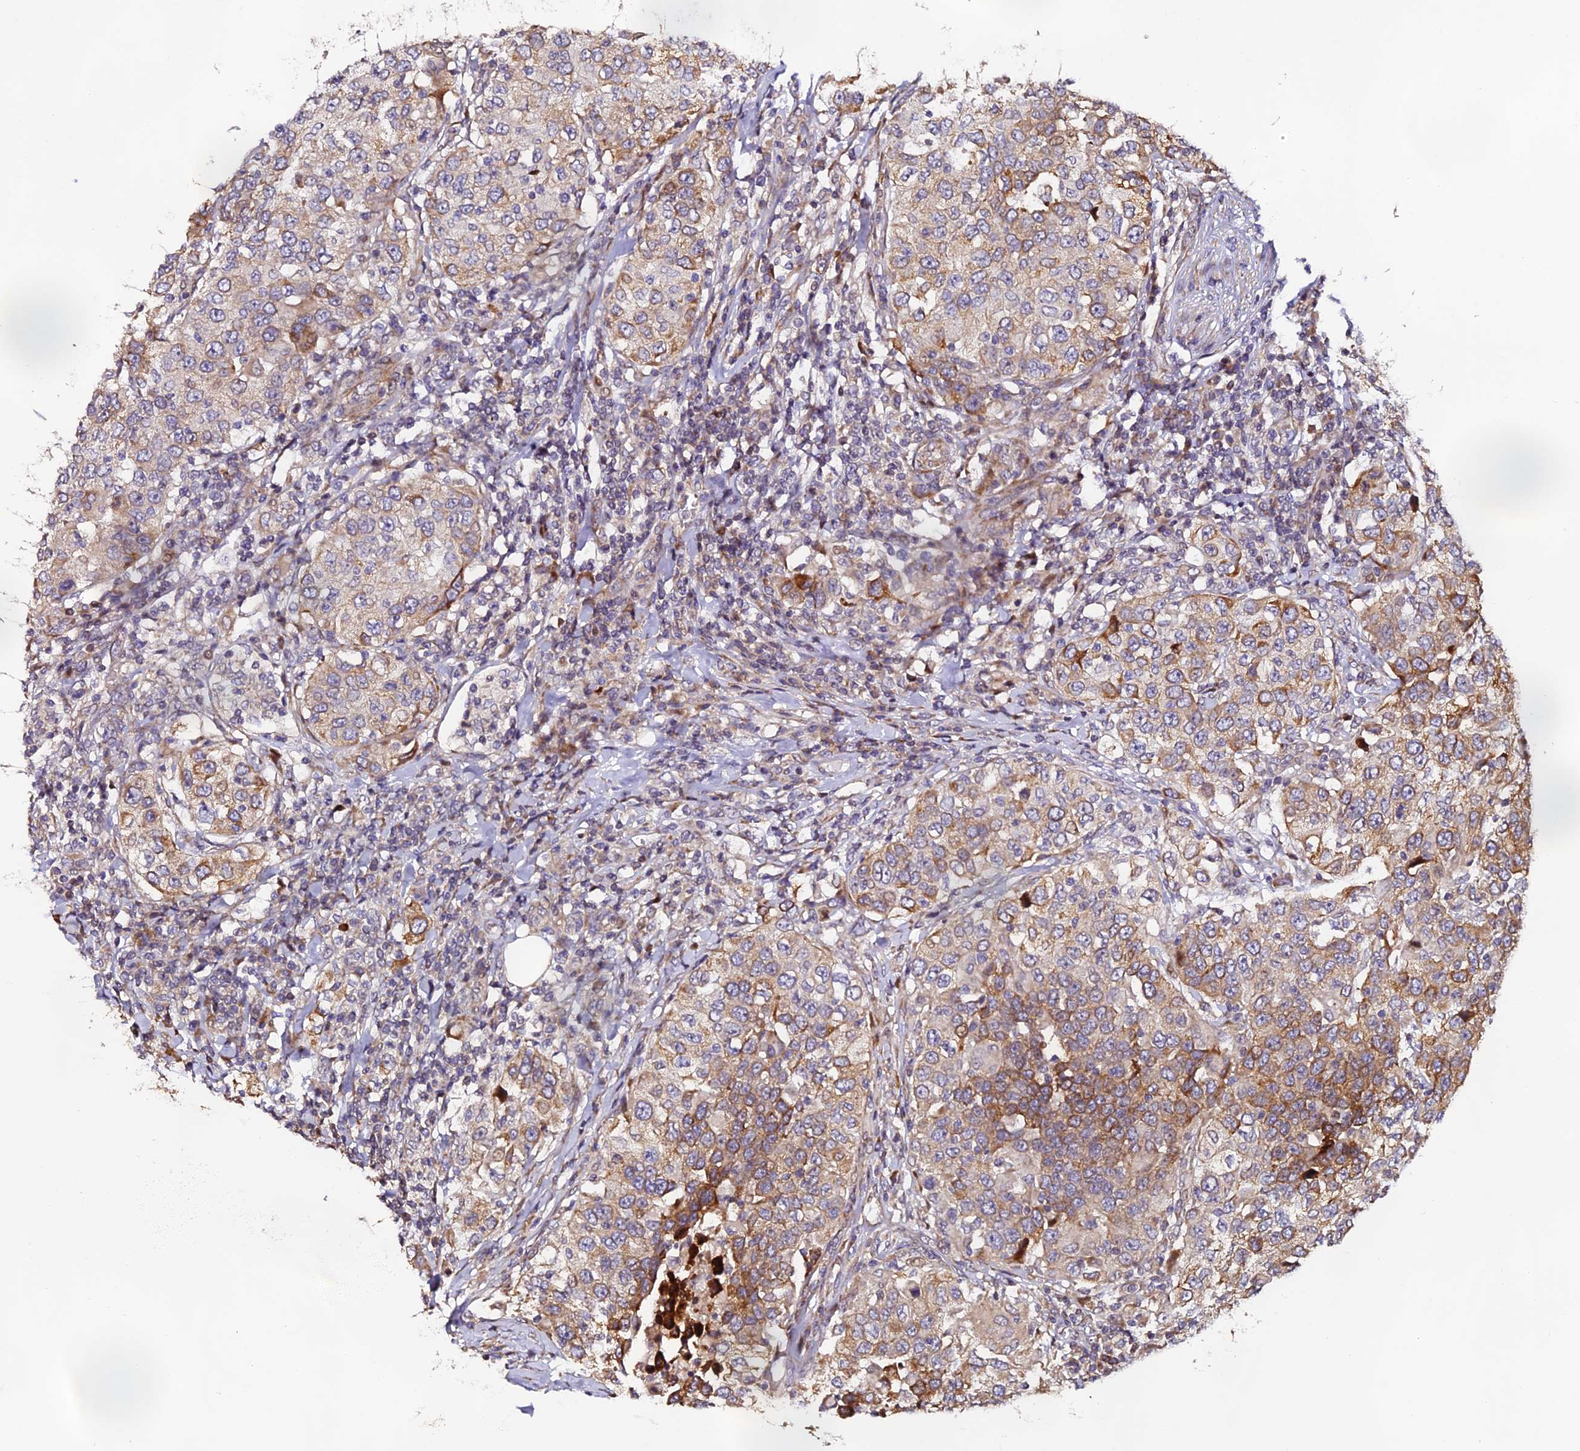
{"staining": {"intensity": "moderate", "quantity": "25%-75%", "location": "cytoplasmic/membranous"}, "tissue": "urothelial cancer", "cell_type": "Tumor cells", "image_type": "cancer", "snomed": [{"axis": "morphology", "description": "Urothelial carcinoma, High grade"}, {"axis": "topography", "description": "Urinary bladder"}], "caption": "Urothelial carcinoma (high-grade) was stained to show a protein in brown. There is medium levels of moderate cytoplasmic/membranous expression in about 25%-75% of tumor cells.", "gene": "RAB28", "patient": {"sex": "female", "age": 80}}